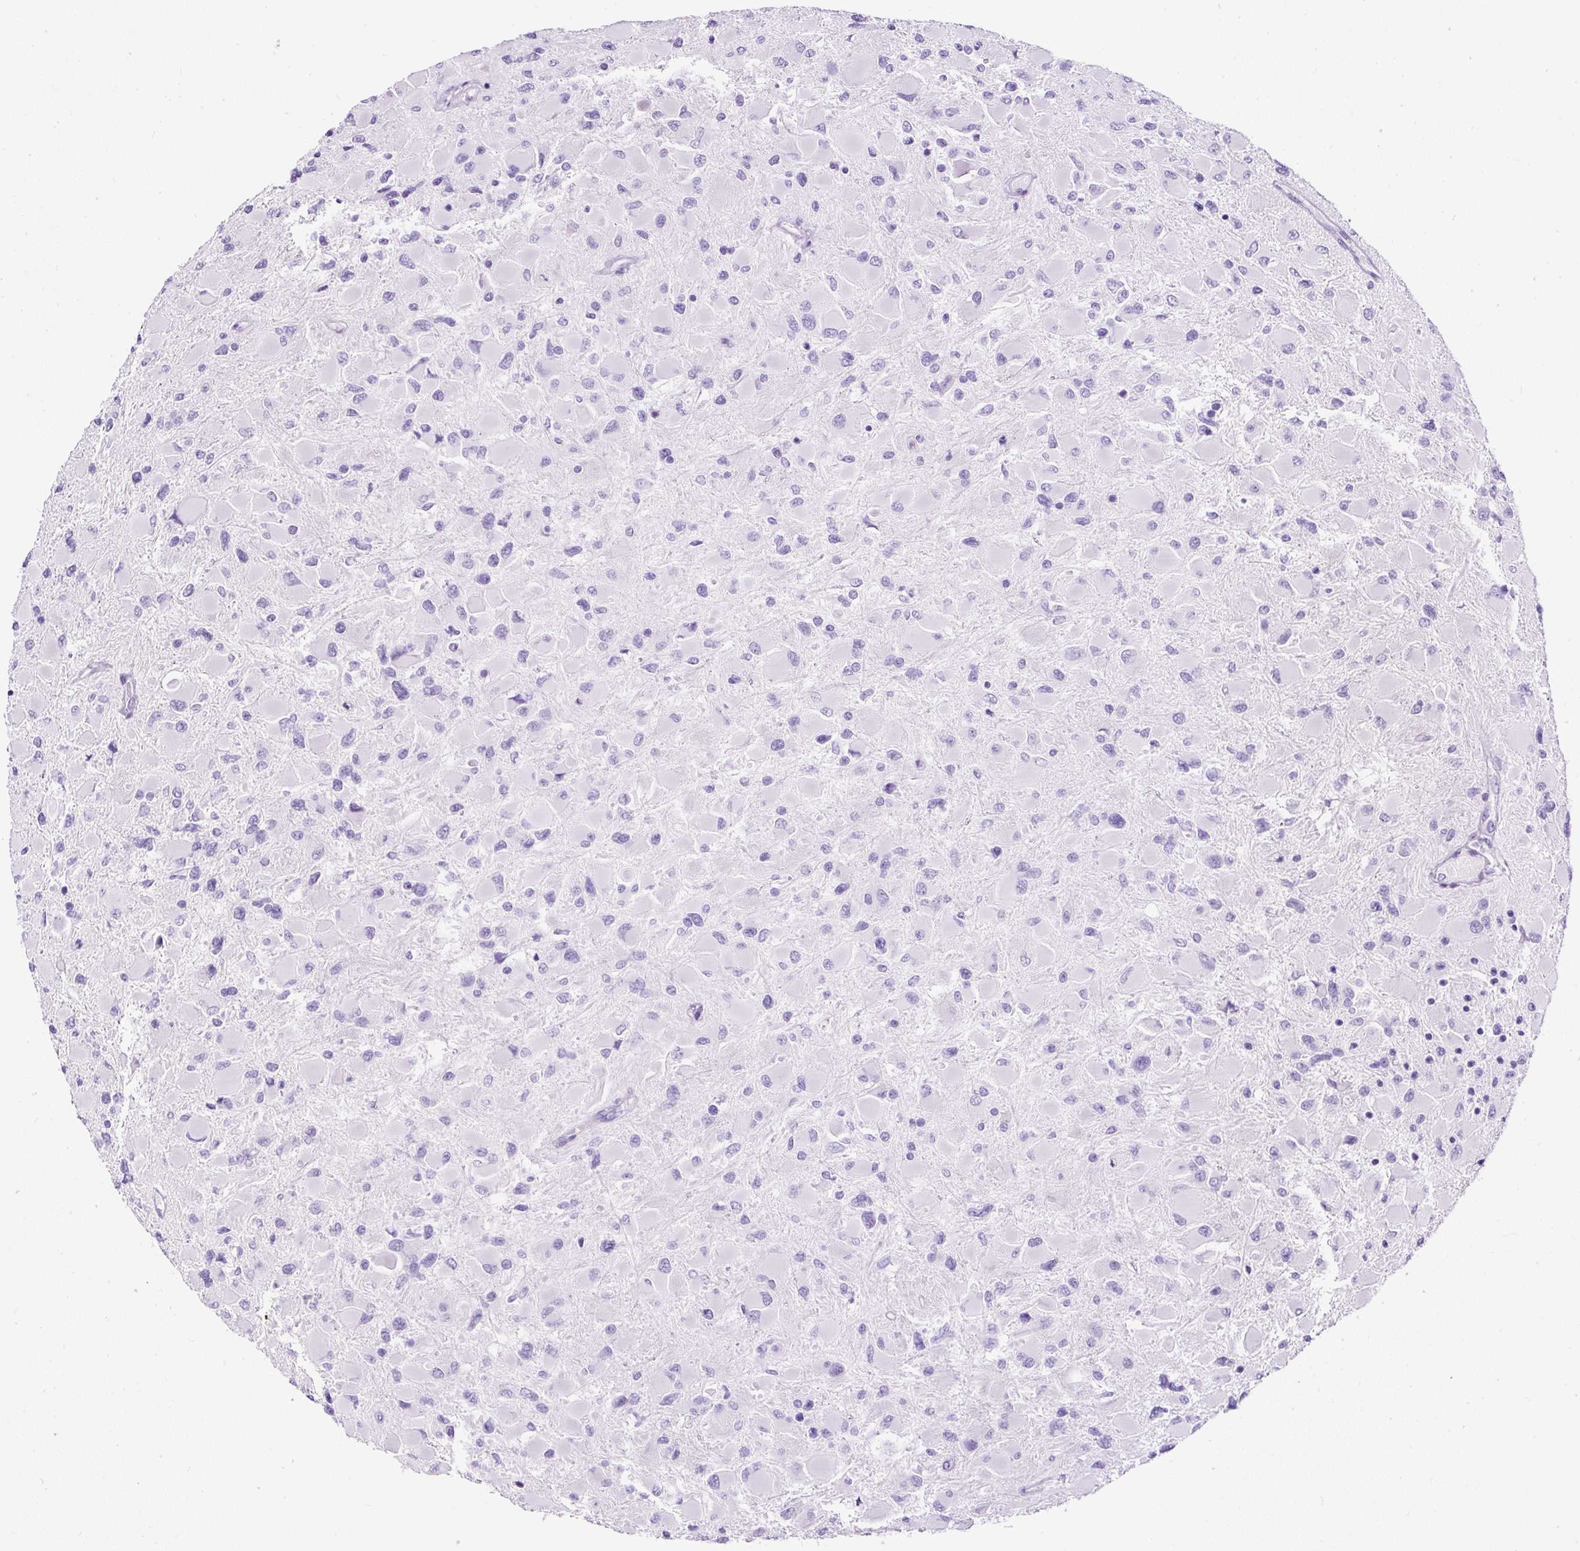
{"staining": {"intensity": "negative", "quantity": "none", "location": "none"}, "tissue": "glioma", "cell_type": "Tumor cells", "image_type": "cancer", "snomed": [{"axis": "morphology", "description": "Glioma, malignant, High grade"}, {"axis": "topography", "description": "Cerebral cortex"}], "caption": "Tumor cells are negative for brown protein staining in malignant glioma (high-grade).", "gene": "STOX2", "patient": {"sex": "female", "age": 36}}